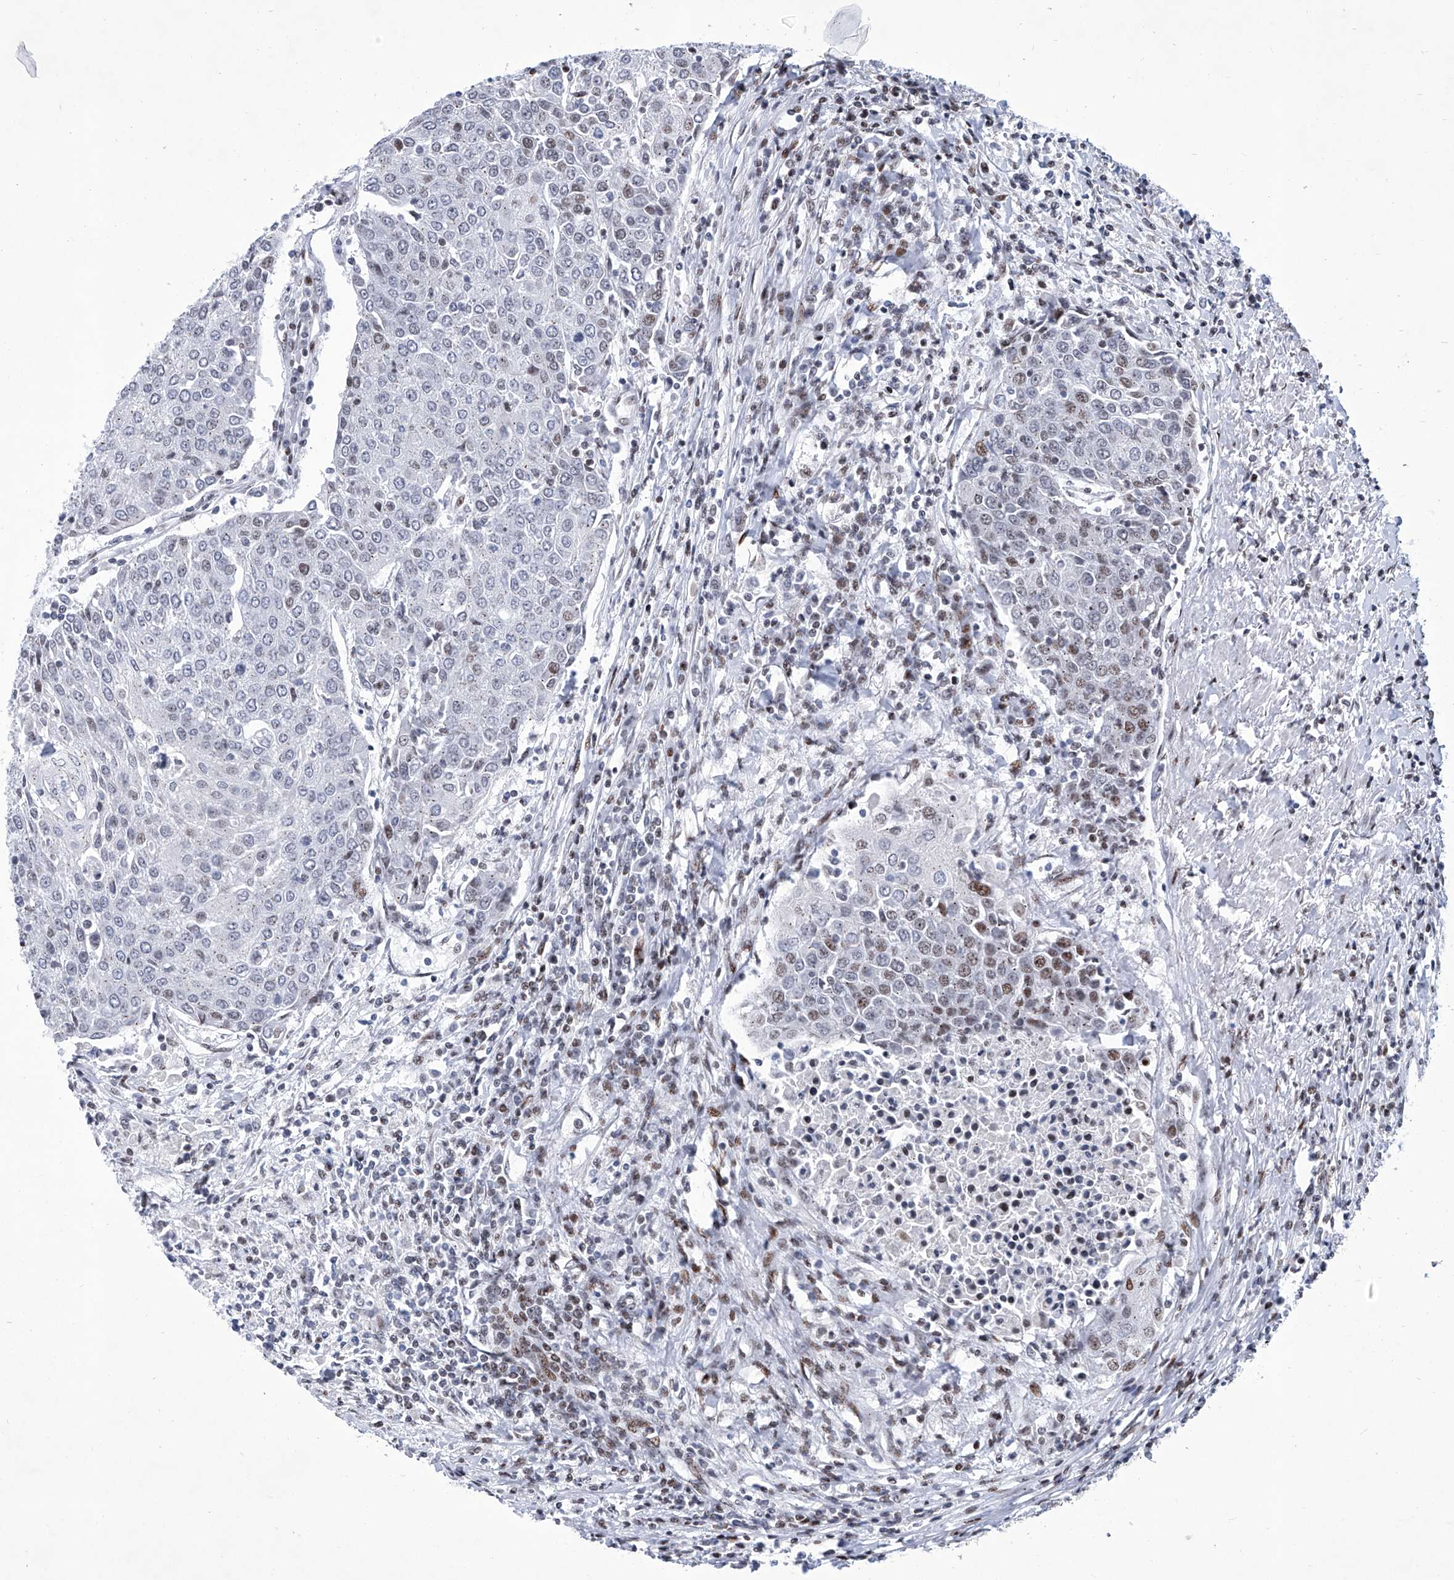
{"staining": {"intensity": "moderate", "quantity": "<25%", "location": "nuclear"}, "tissue": "urothelial cancer", "cell_type": "Tumor cells", "image_type": "cancer", "snomed": [{"axis": "morphology", "description": "Urothelial carcinoma, High grade"}, {"axis": "topography", "description": "Urinary bladder"}], "caption": "Immunohistochemical staining of human urothelial cancer shows low levels of moderate nuclear expression in approximately <25% of tumor cells. (DAB IHC with brightfield microscopy, high magnification).", "gene": "HEY2", "patient": {"sex": "female", "age": 85}}